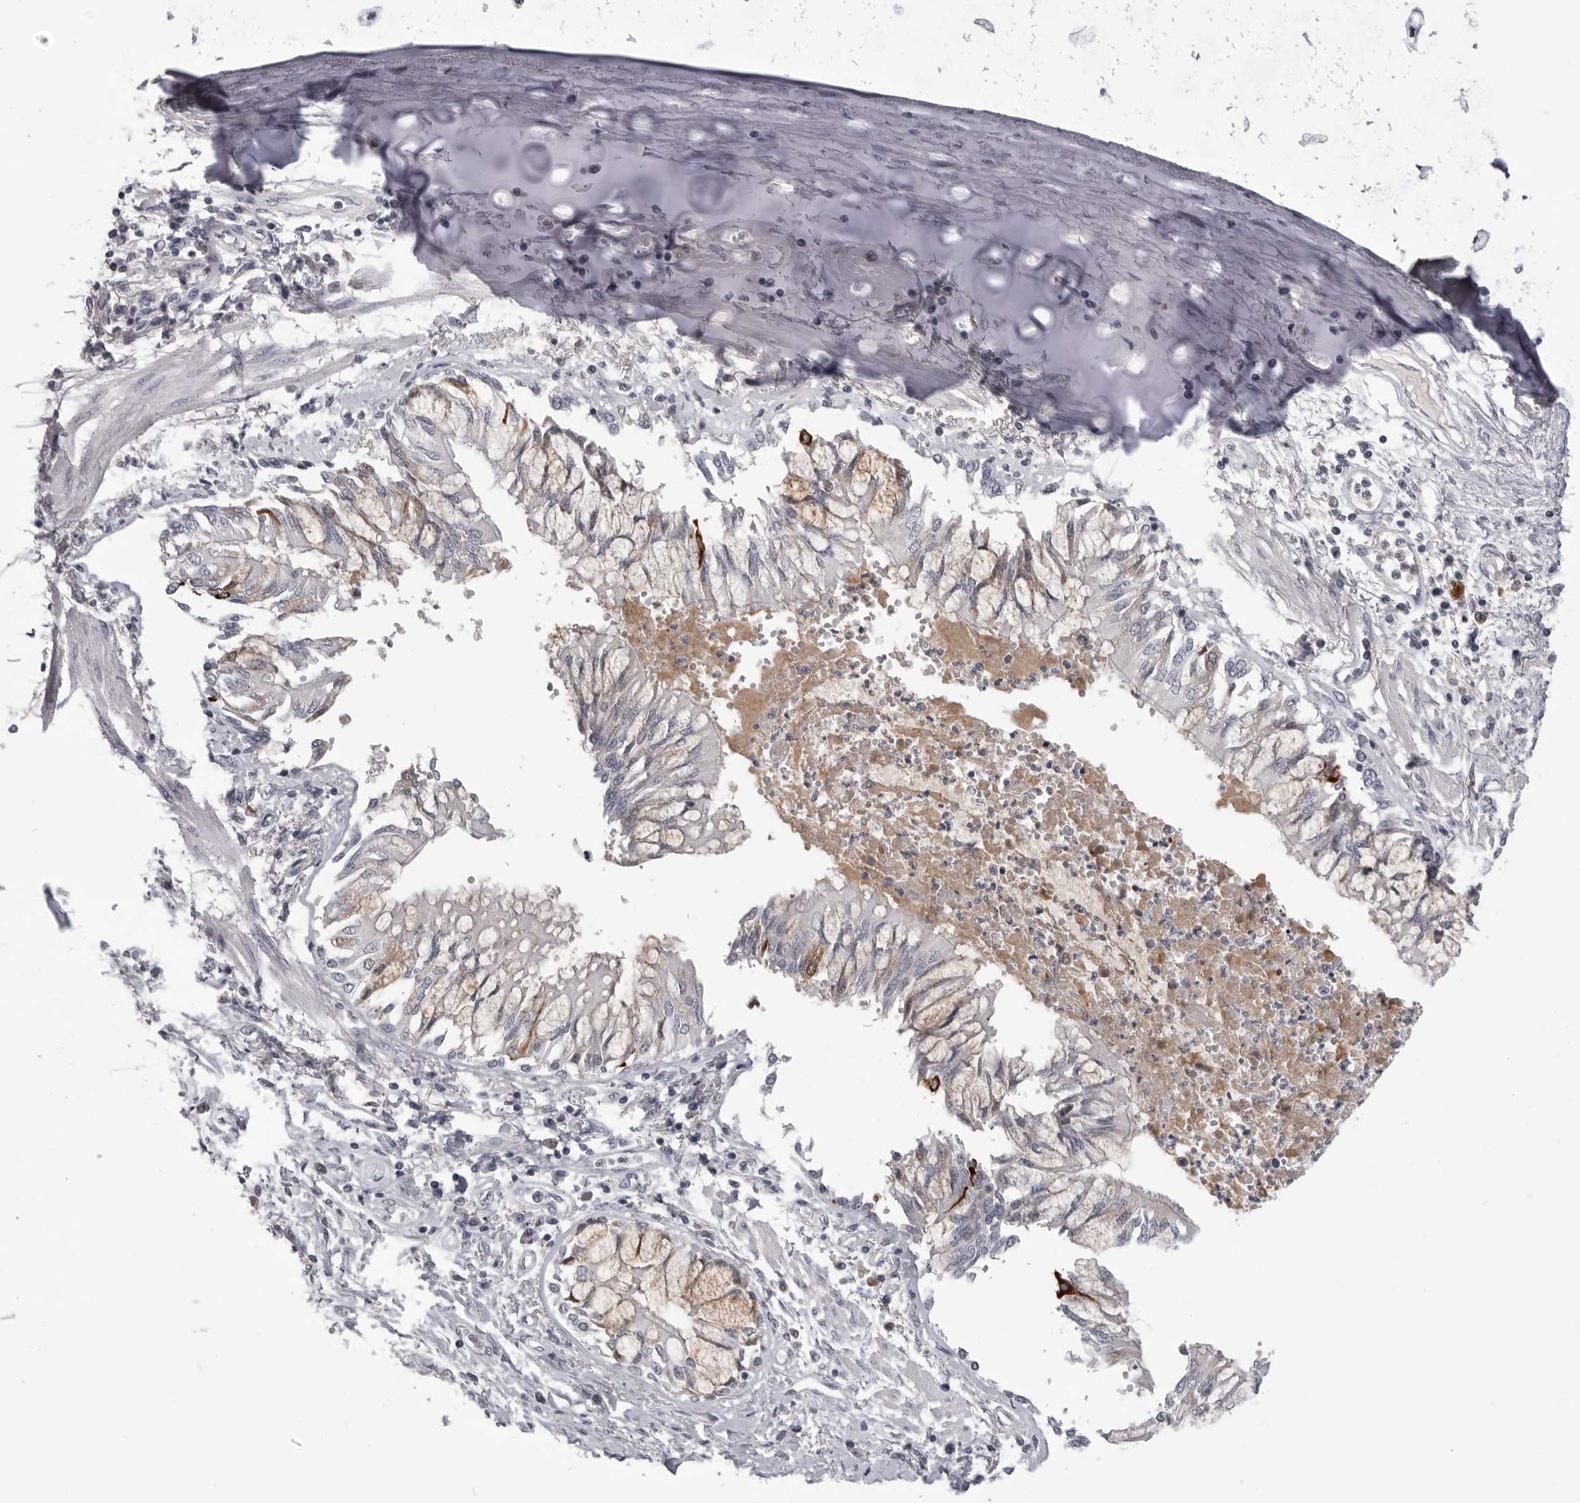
{"staining": {"intensity": "weak", "quantity": "25%-75%", "location": "cytoplasmic/membranous"}, "tissue": "bronchus", "cell_type": "Respiratory epithelial cells", "image_type": "normal", "snomed": [{"axis": "morphology", "description": "Normal tissue, NOS"}, {"axis": "topography", "description": "Cartilage tissue"}, {"axis": "topography", "description": "Bronchus"}, {"axis": "topography", "description": "Lung"}], "caption": "The micrograph exhibits a brown stain indicating the presence of a protein in the cytoplasmic/membranous of respiratory epithelial cells in bronchus. (DAB IHC with brightfield microscopy, high magnification).", "gene": "TIMP1", "patient": {"sex": "female", "age": 49}}